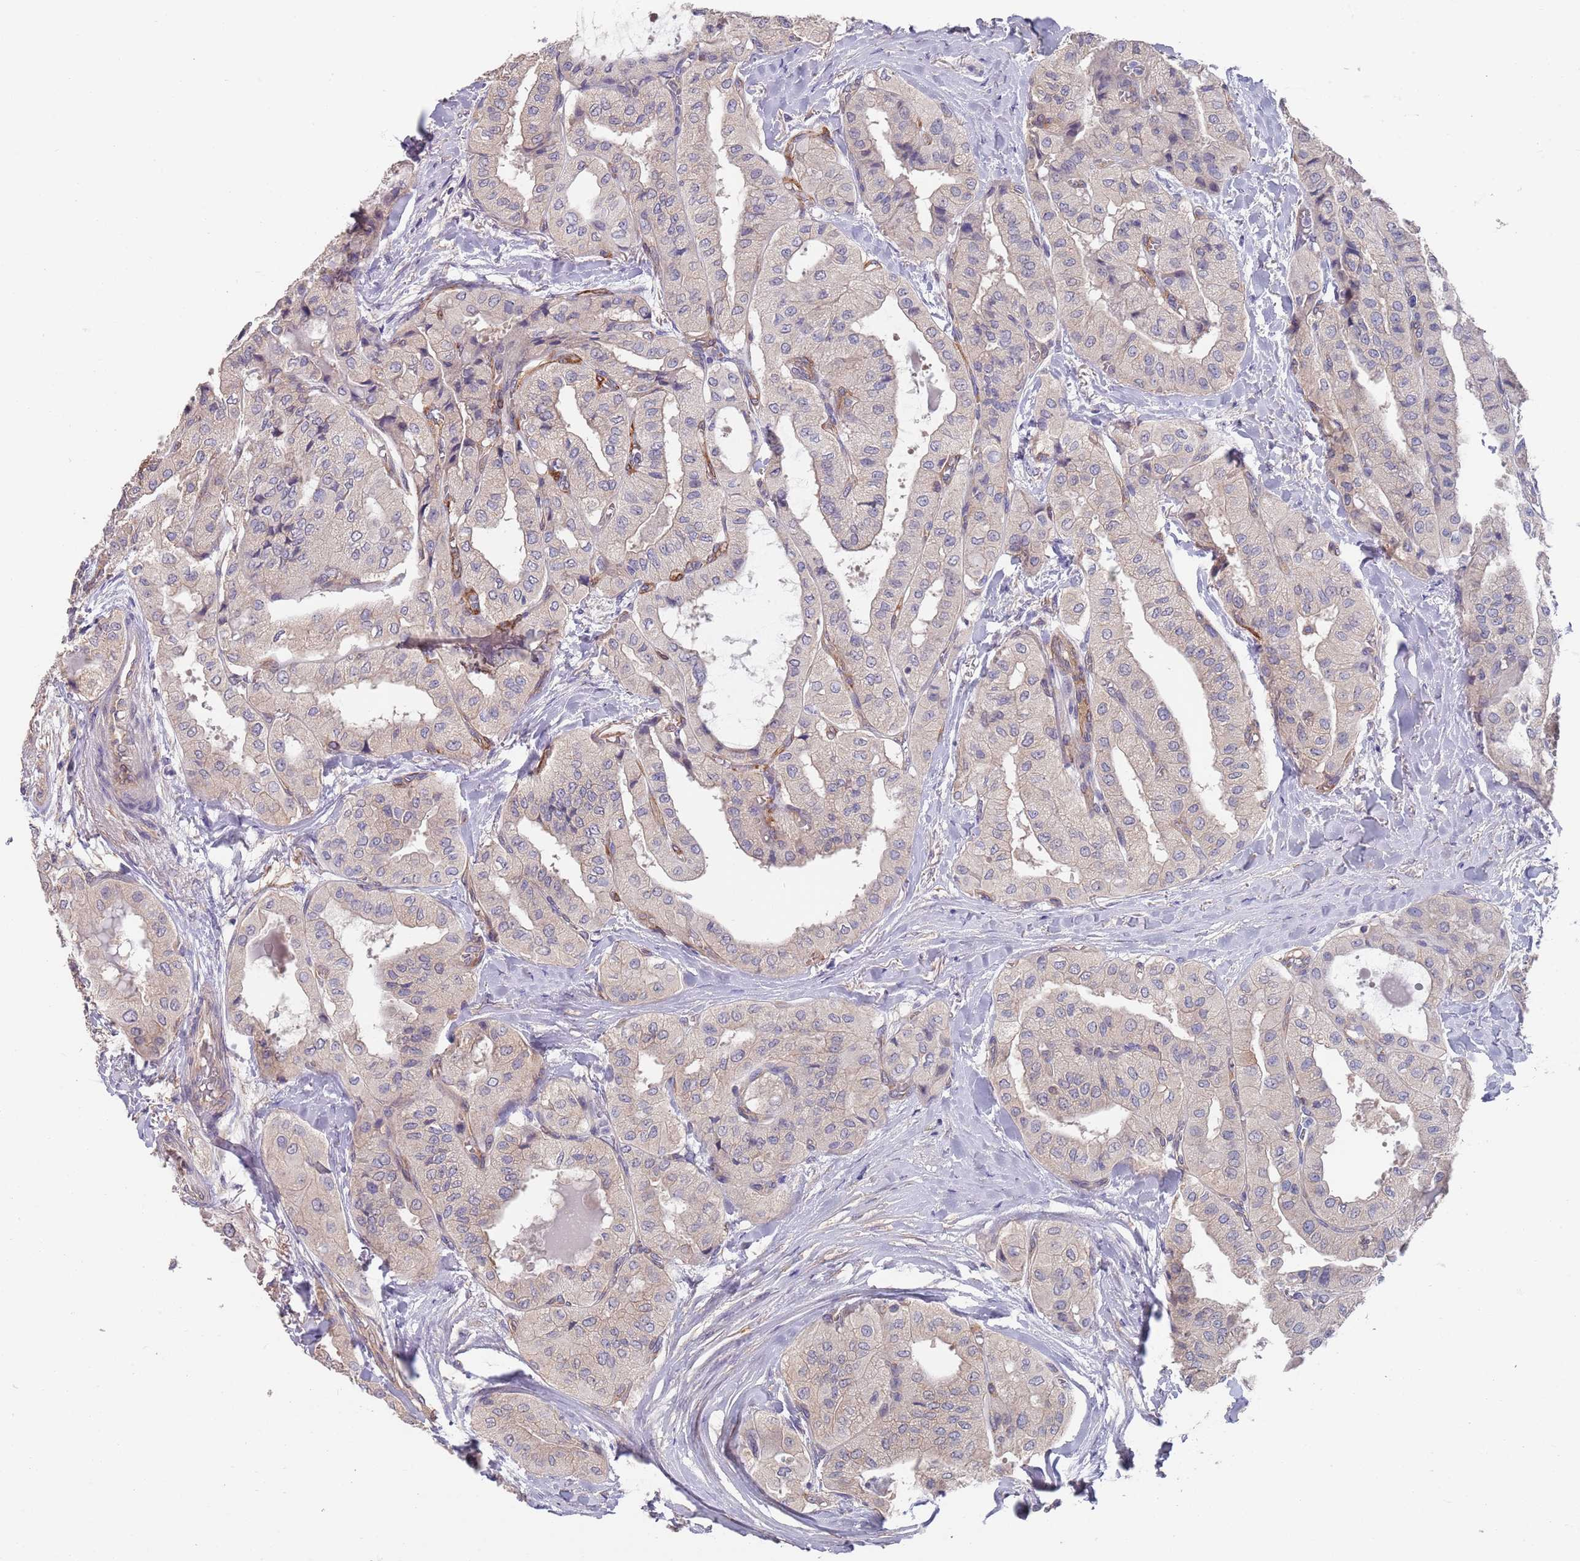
{"staining": {"intensity": "negative", "quantity": "none", "location": "none"}, "tissue": "thyroid cancer", "cell_type": "Tumor cells", "image_type": "cancer", "snomed": [{"axis": "morphology", "description": "Papillary adenocarcinoma, NOS"}, {"axis": "topography", "description": "Thyroid gland"}], "caption": "DAB (3,3'-diaminobenzidine) immunohistochemical staining of human papillary adenocarcinoma (thyroid) shows no significant positivity in tumor cells.", "gene": "ANK2", "patient": {"sex": "female", "age": 59}}